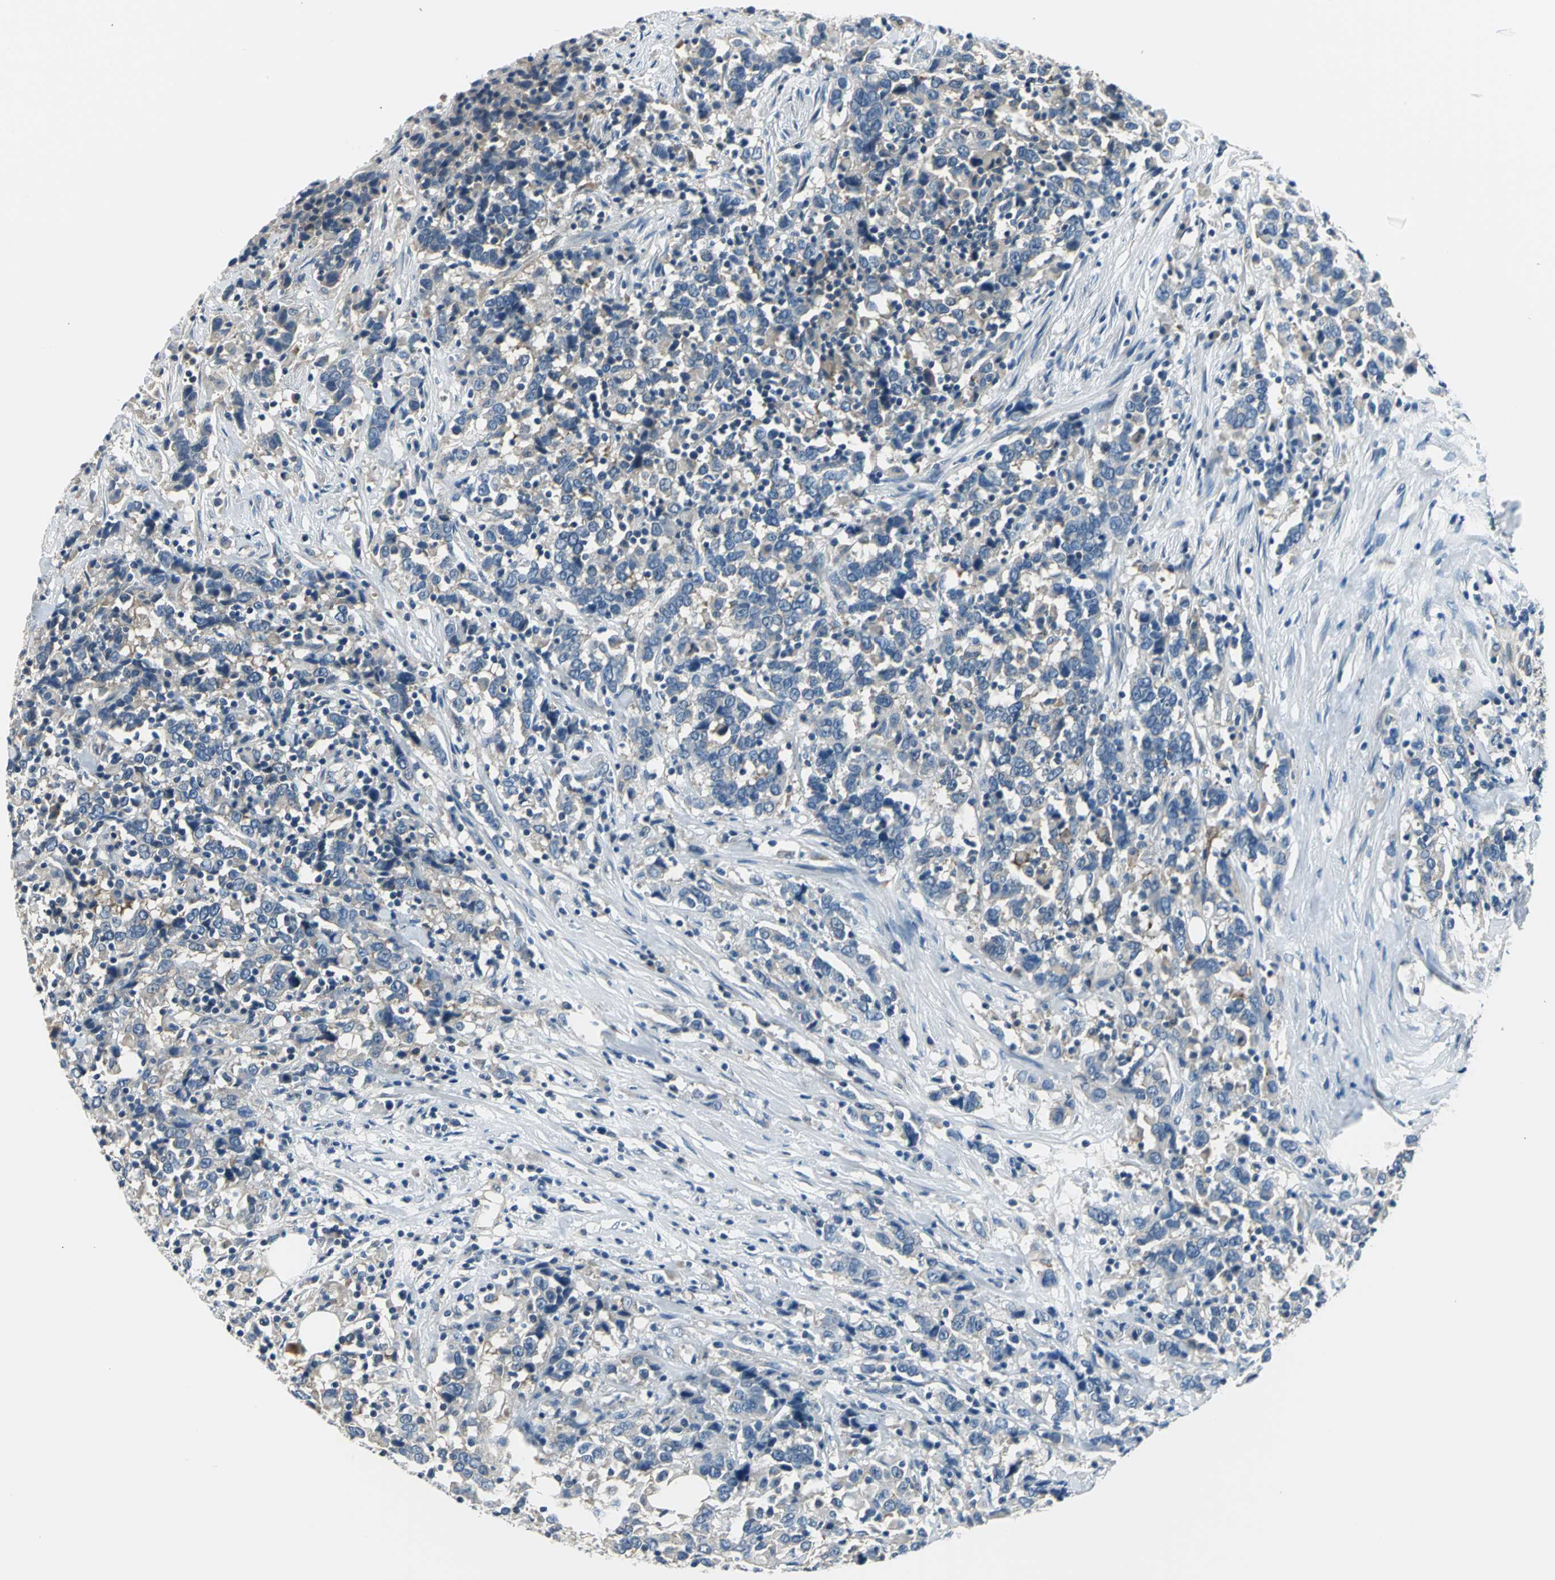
{"staining": {"intensity": "weak", "quantity": "25%-75%", "location": "cytoplasmic/membranous"}, "tissue": "urothelial cancer", "cell_type": "Tumor cells", "image_type": "cancer", "snomed": [{"axis": "morphology", "description": "Urothelial carcinoma, High grade"}, {"axis": "topography", "description": "Urinary bladder"}], "caption": "Weak cytoplasmic/membranous staining is seen in approximately 25%-75% of tumor cells in high-grade urothelial carcinoma.", "gene": "ZNF415", "patient": {"sex": "male", "age": 61}}